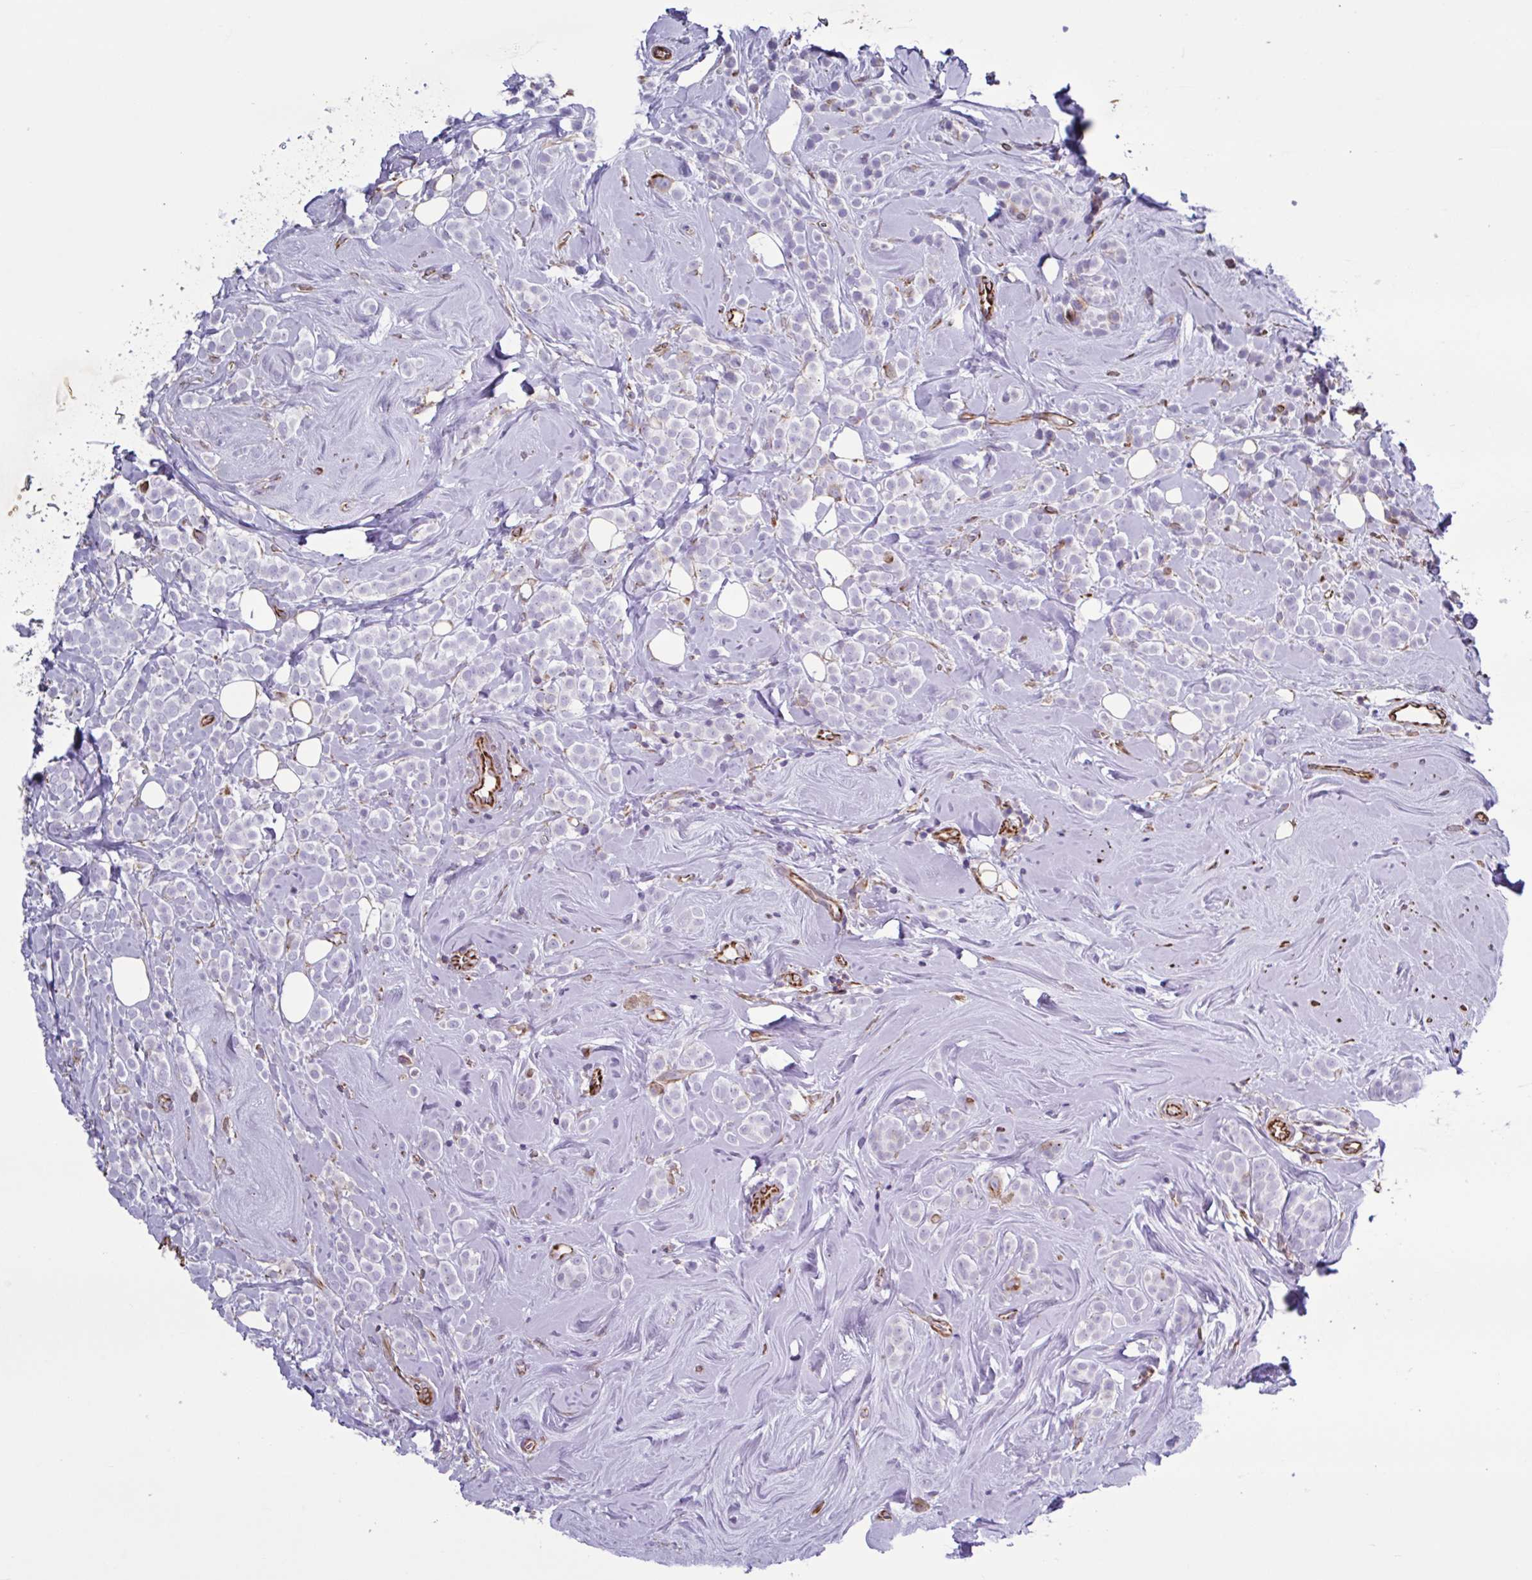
{"staining": {"intensity": "negative", "quantity": "none", "location": "none"}, "tissue": "breast cancer", "cell_type": "Tumor cells", "image_type": "cancer", "snomed": [{"axis": "morphology", "description": "Lobular carcinoma"}, {"axis": "topography", "description": "Breast"}], "caption": "The micrograph reveals no staining of tumor cells in breast lobular carcinoma.", "gene": "TMEM86B", "patient": {"sex": "female", "age": 49}}